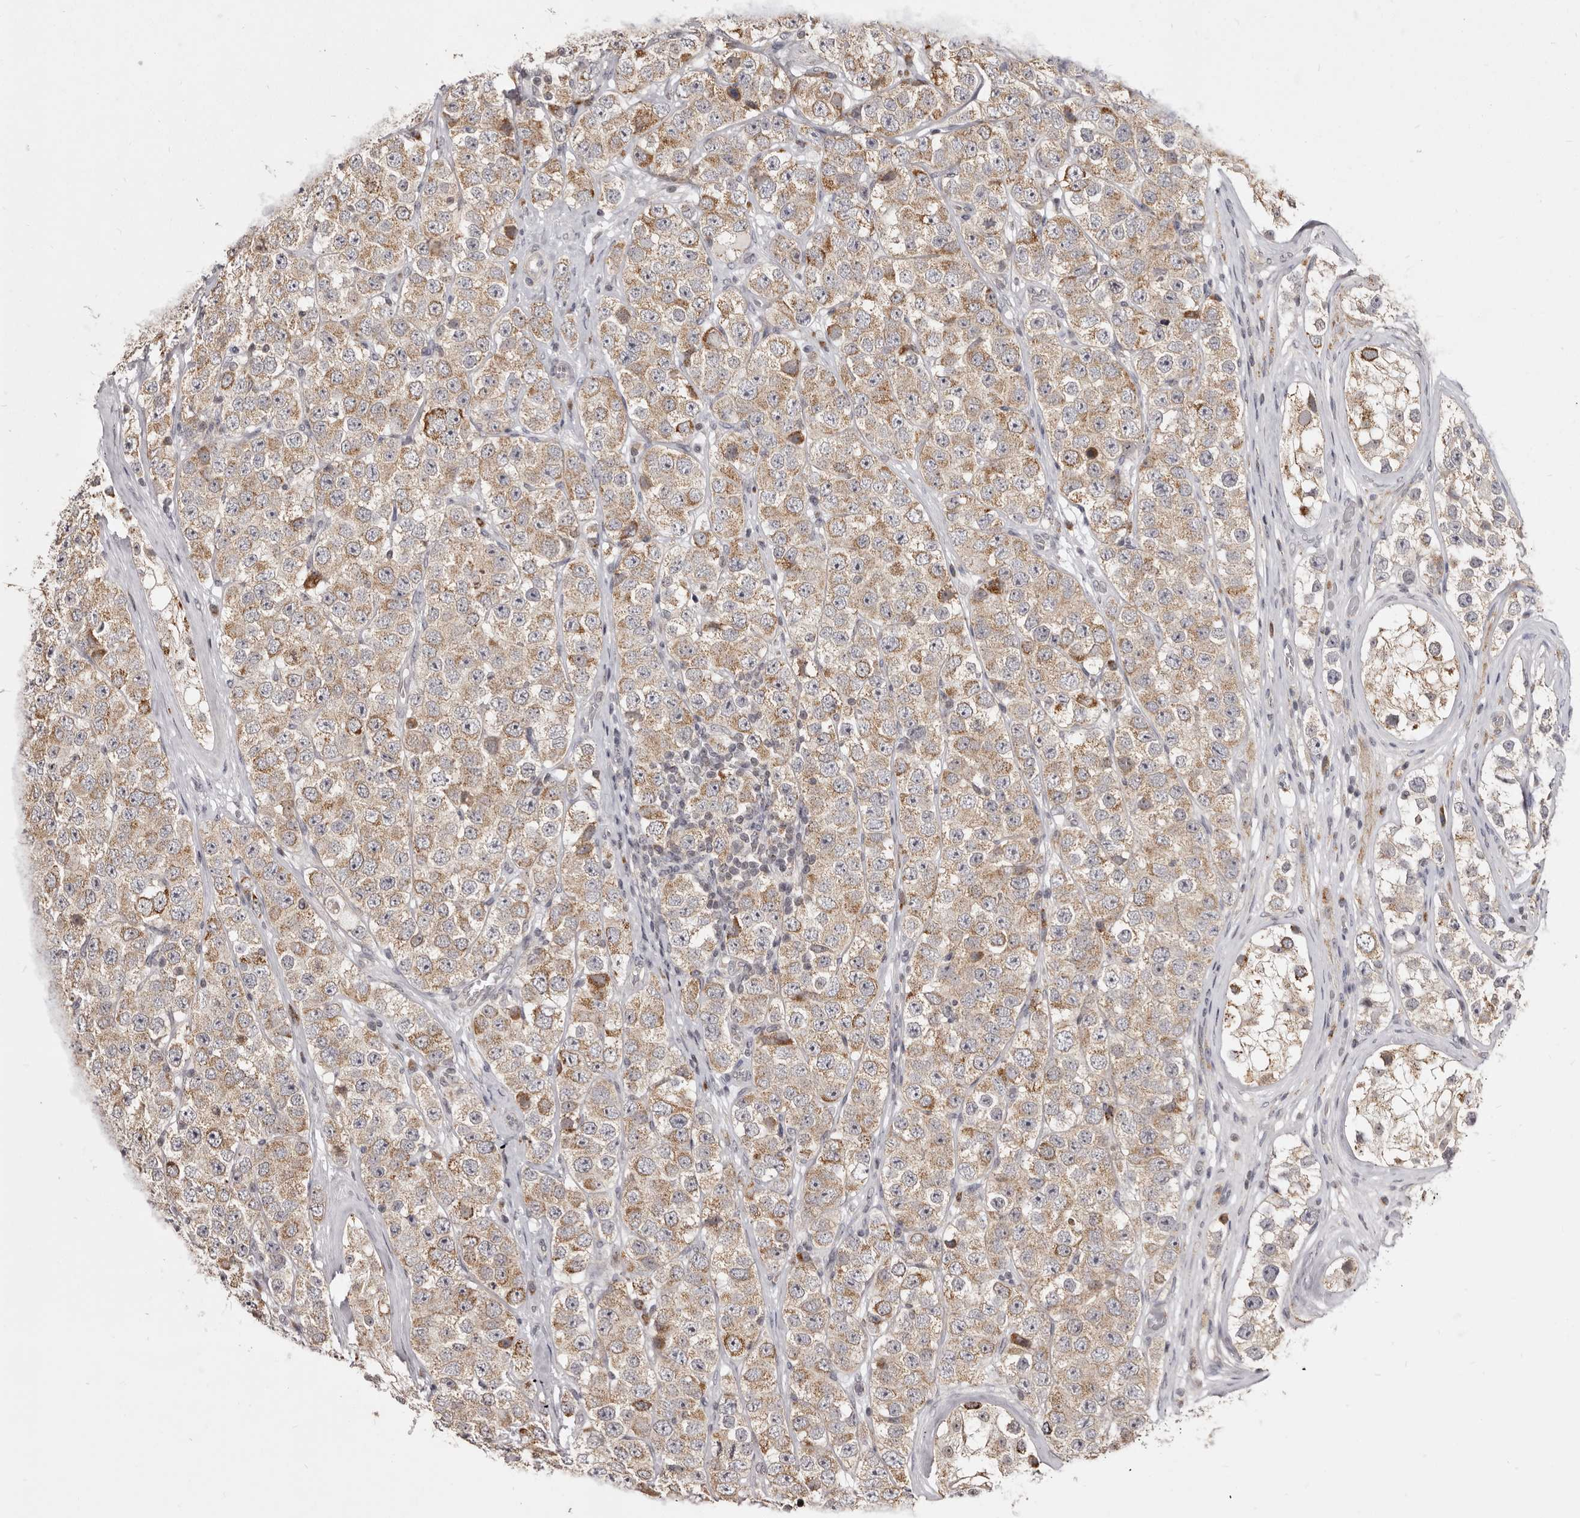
{"staining": {"intensity": "weak", "quantity": ">75%", "location": "cytoplasmic/membranous"}, "tissue": "testis cancer", "cell_type": "Tumor cells", "image_type": "cancer", "snomed": [{"axis": "morphology", "description": "Seminoma, NOS"}, {"axis": "topography", "description": "Testis"}], "caption": "Immunohistochemistry (IHC) (DAB) staining of testis seminoma demonstrates weak cytoplasmic/membranous protein positivity in about >75% of tumor cells. (IHC, brightfield microscopy, high magnification).", "gene": "THUMPD1", "patient": {"sex": "male", "age": 28}}